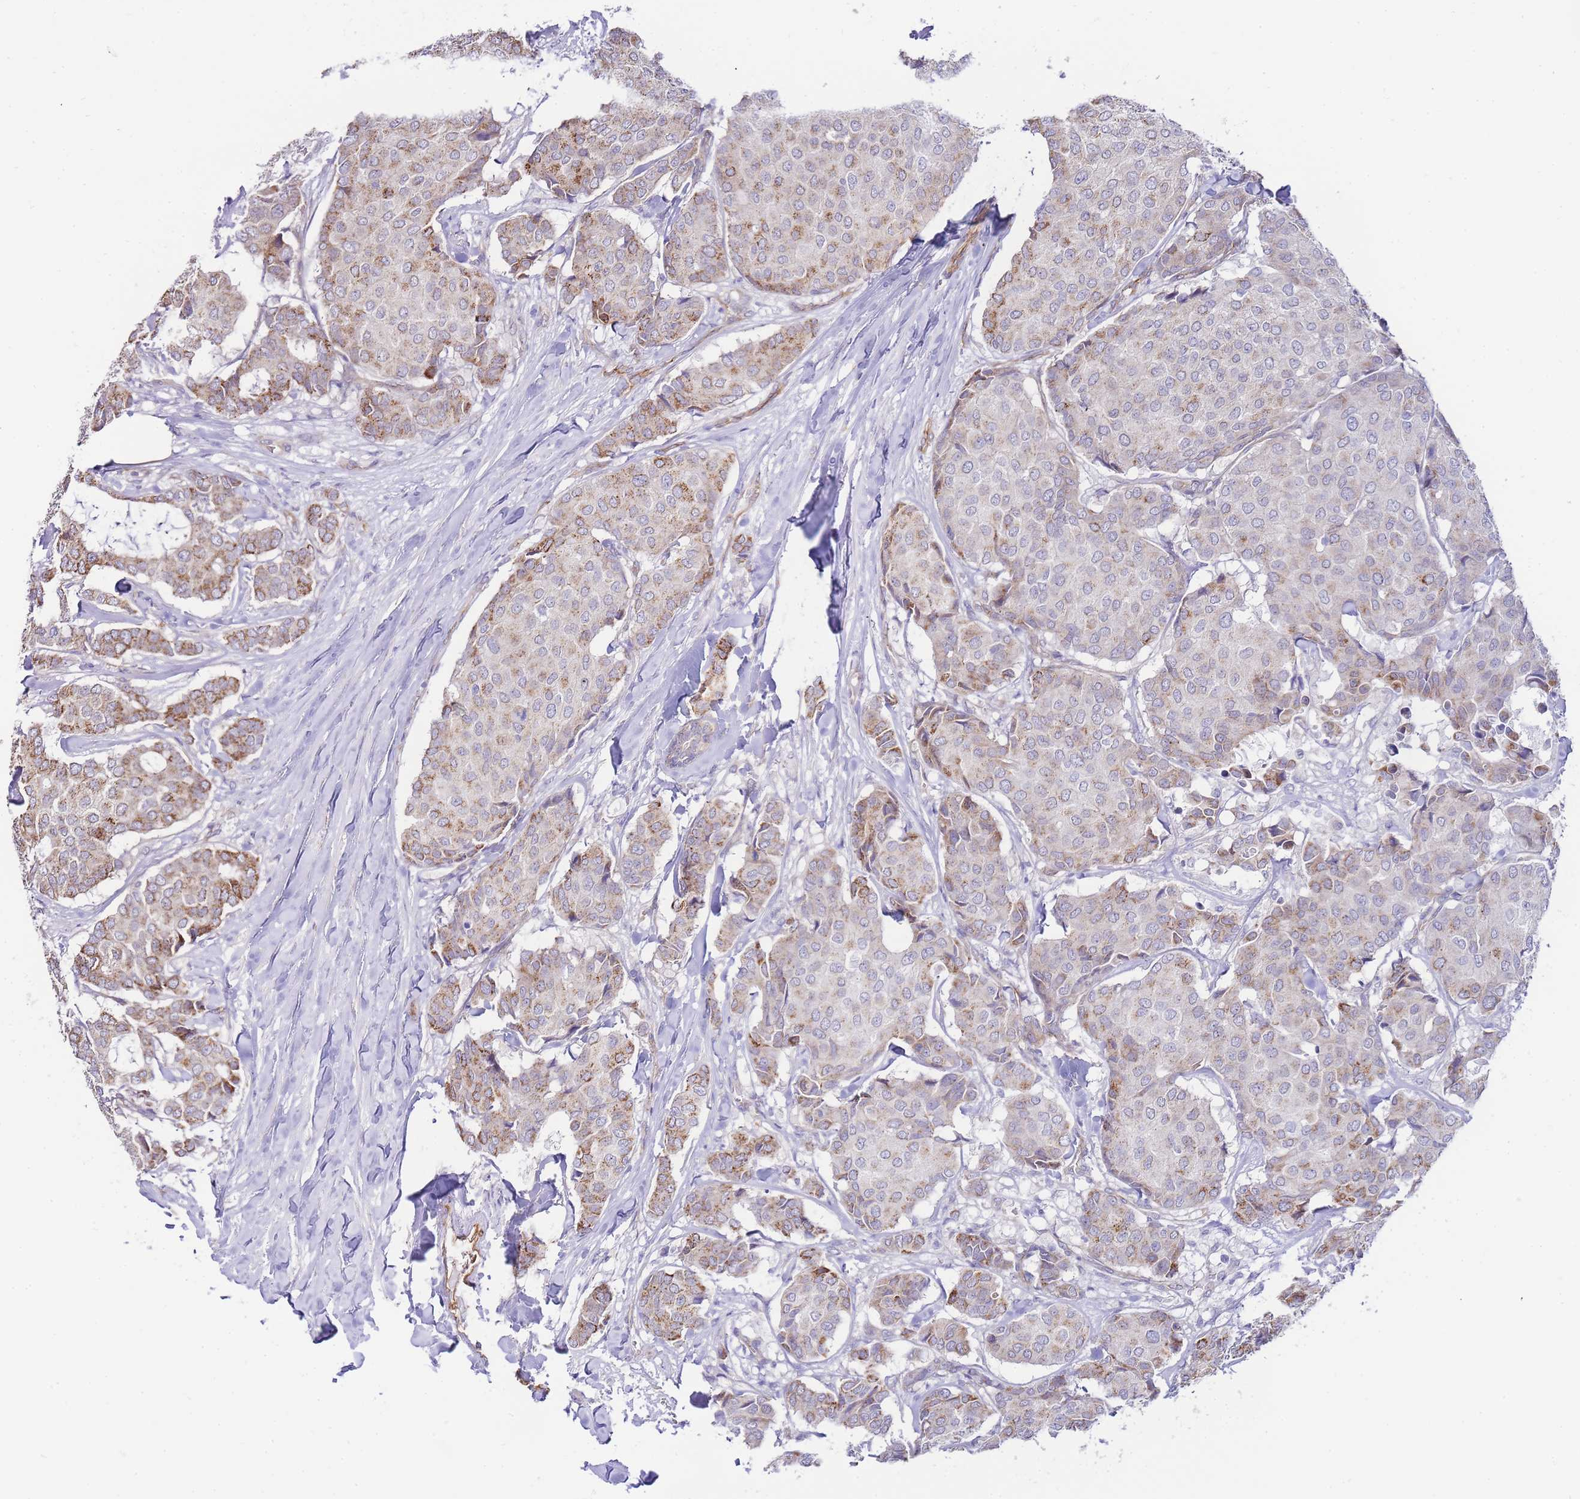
{"staining": {"intensity": "moderate", "quantity": "25%-75%", "location": "cytoplasmic/membranous"}, "tissue": "breast cancer", "cell_type": "Tumor cells", "image_type": "cancer", "snomed": [{"axis": "morphology", "description": "Duct carcinoma"}, {"axis": "topography", "description": "Breast"}], "caption": "This micrograph shows immunohistochemistry staining of breast cancer, with medium moderate cytoplasmic/membranous staining in about 25%-75% of tumor cells.", "gene": "PDCD7", "patient": {"sex": "female", "age": 75}}